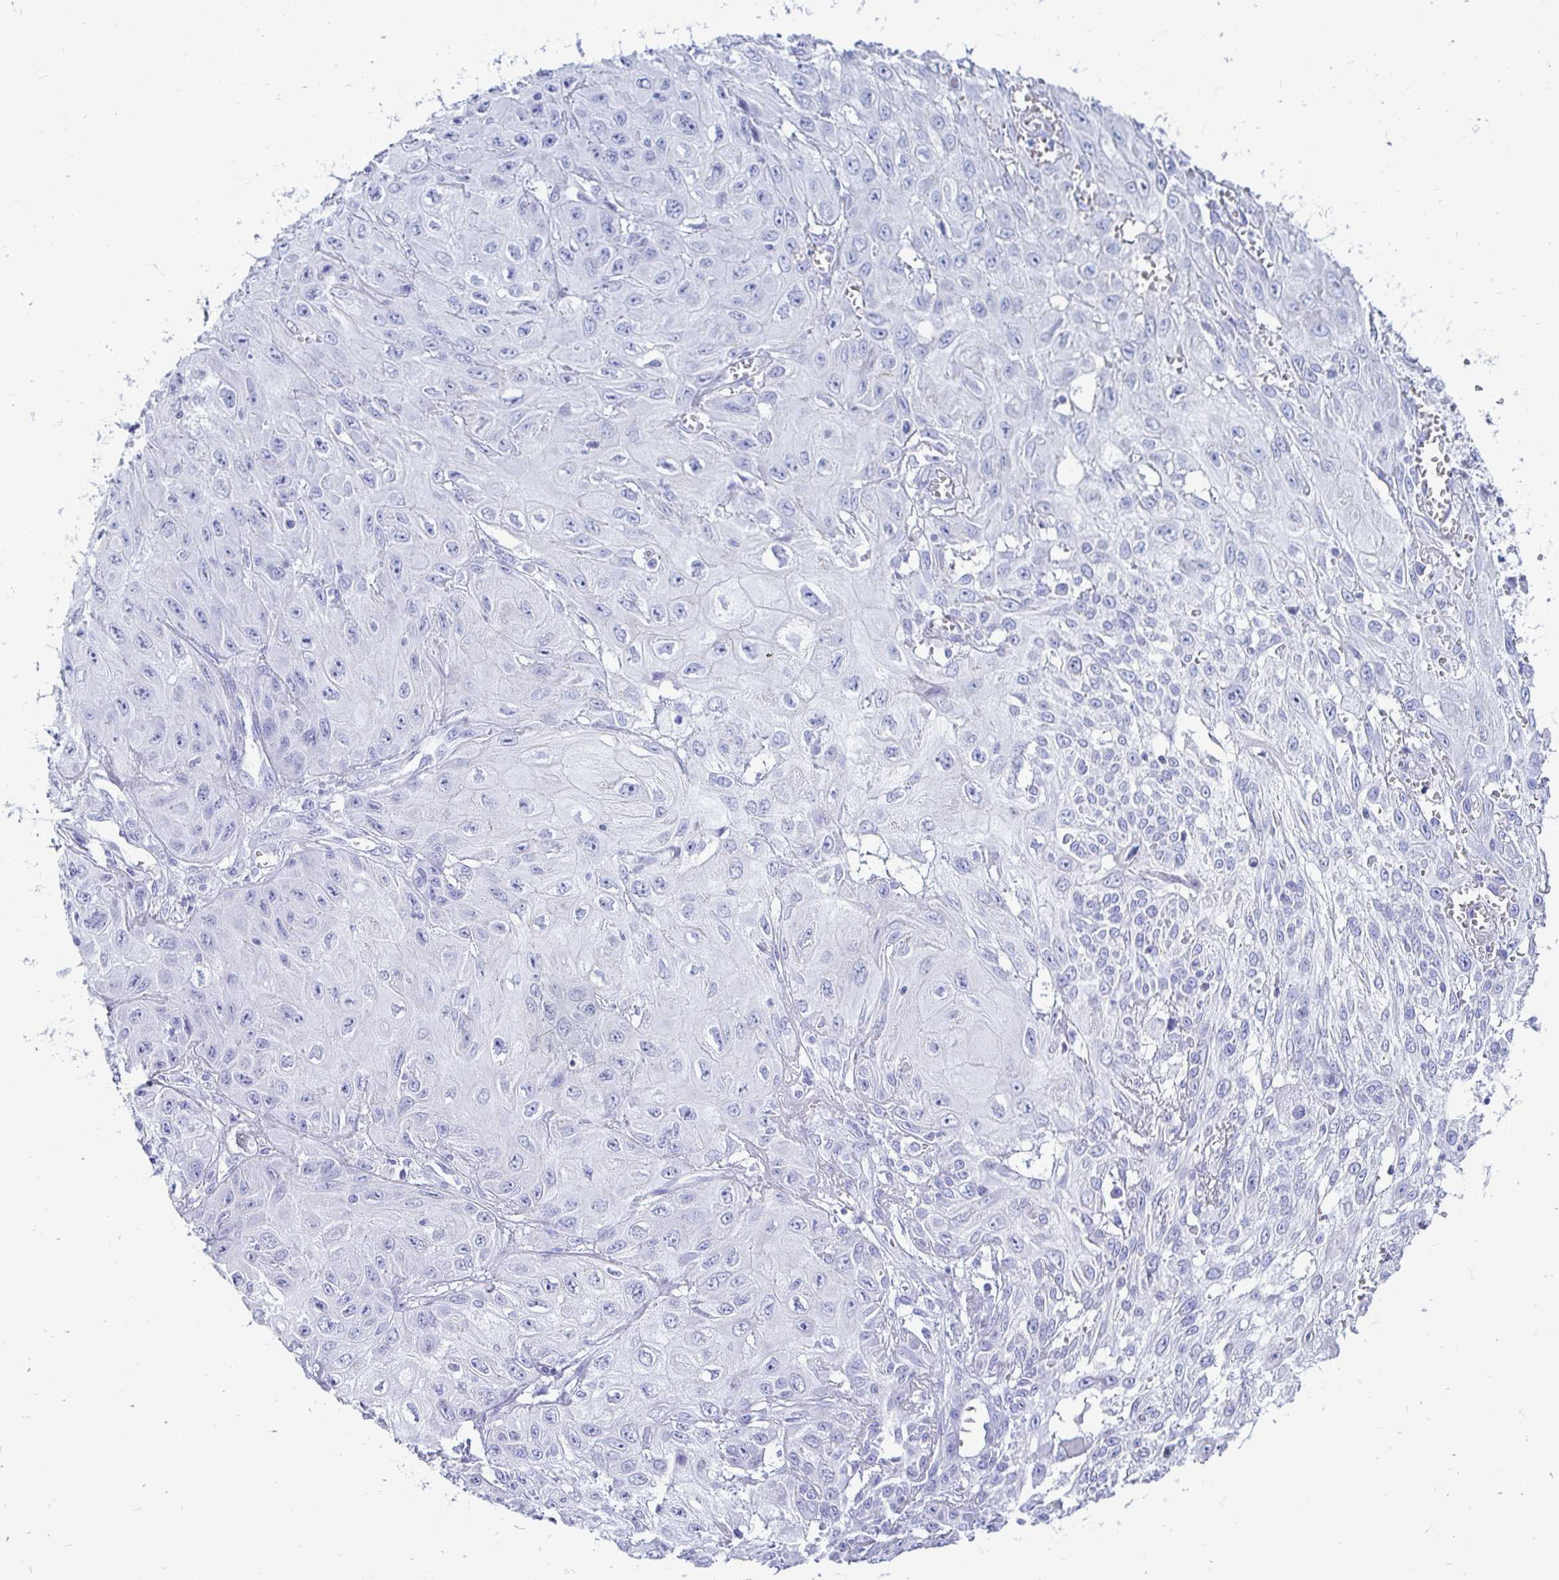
{"staining": {"intensity": "negative", "quantity": "none", "location": "none"}, "tissue": "skin cancer", "cell_type": "Tumor cells", "image_type": "cancer", "snomed": [{"axis": "morphology", "description": "Squamous cell carcinoma, NOS"}, {"axis": "topography", "description": "Skin"}, {"axis": "topography", "description": "Vulva"}], "caption": "Immunohistochemical staining of human skin squamous cell carcinoma exhibits no significant expression in tumor cells.", "gene": "OR10R2", "patient": {"sex": "female", "age": 71}}